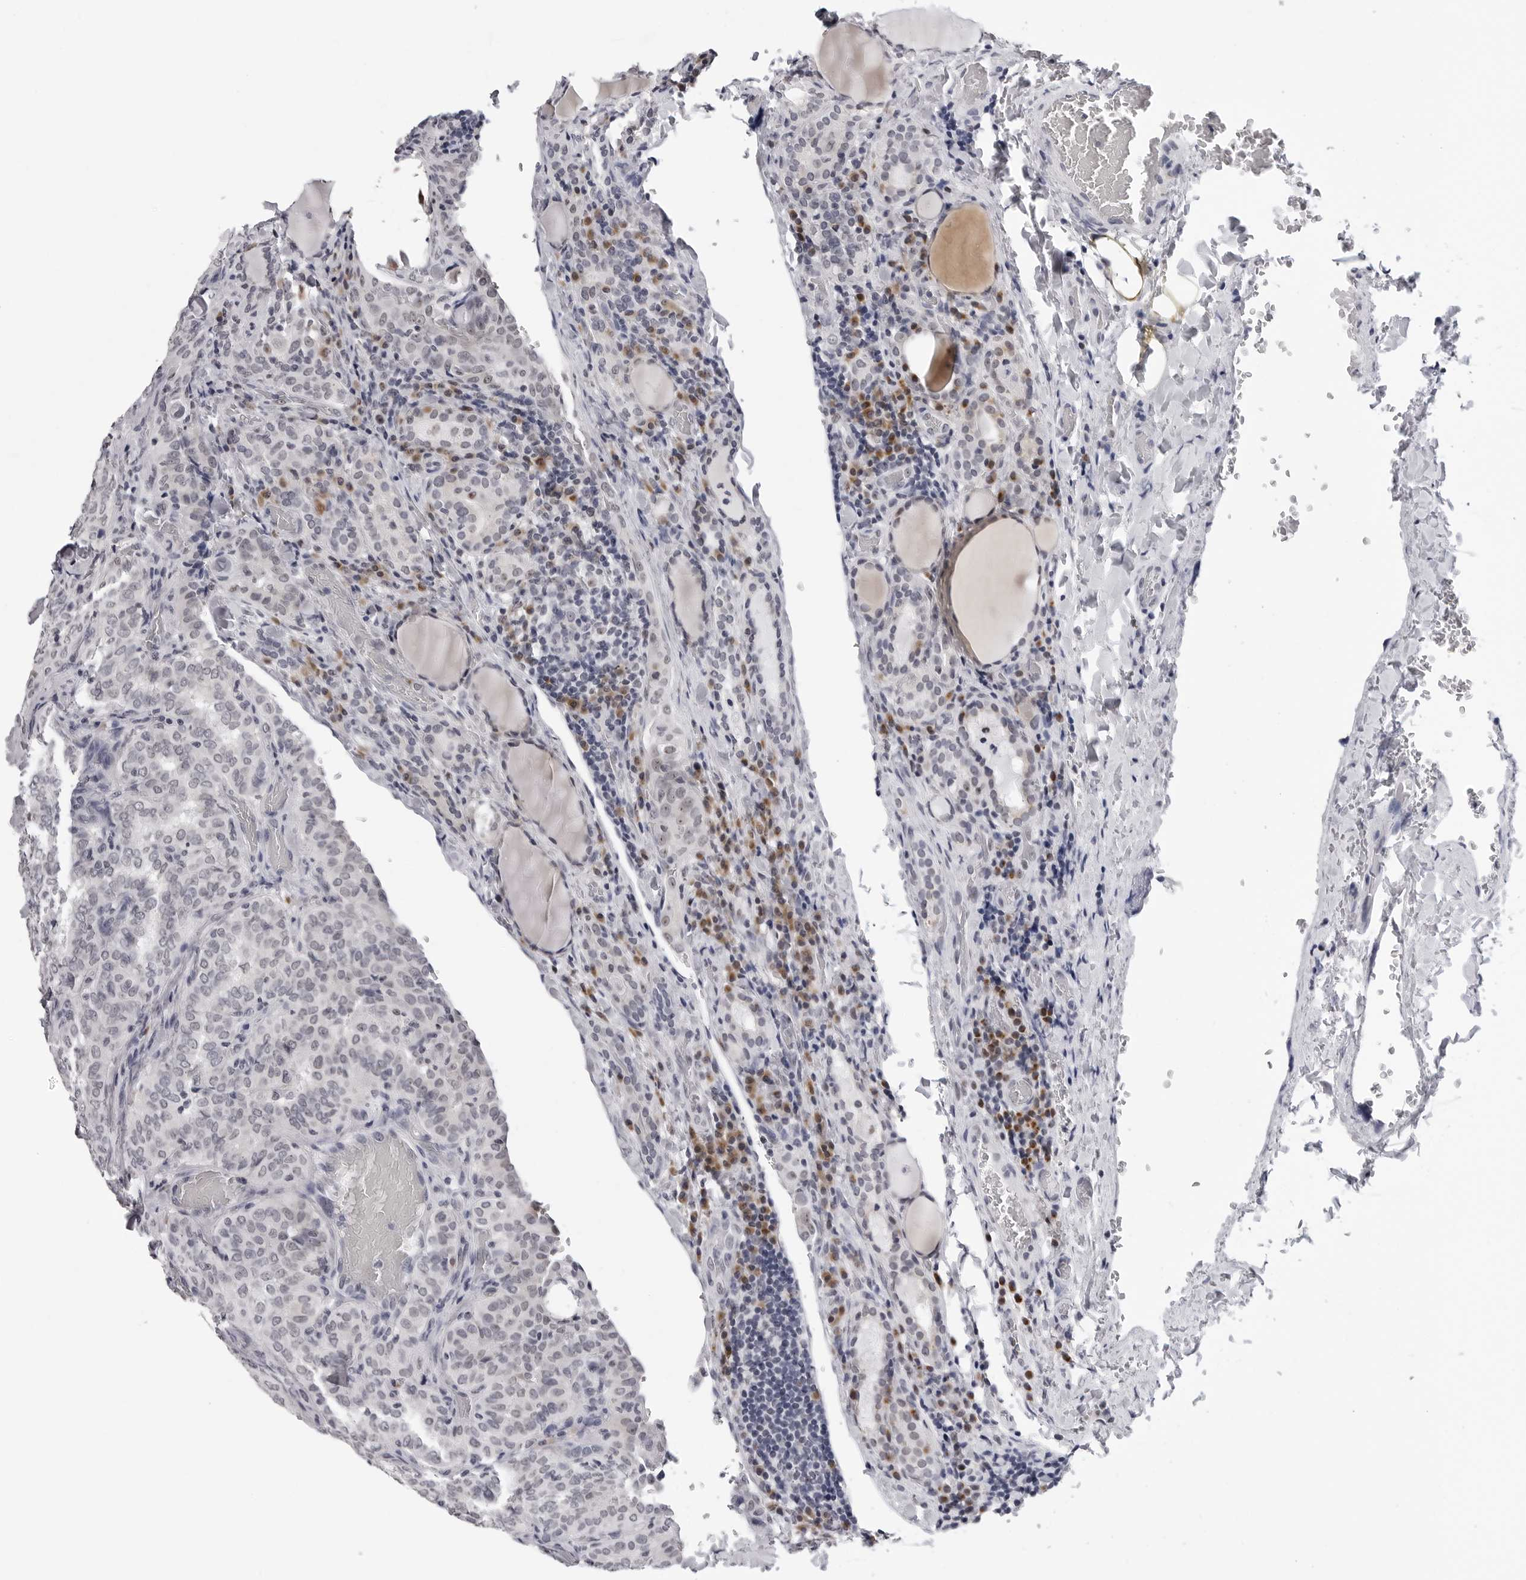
{"staining": {"intensity": "negative", "quantity": "none", "location": "none"}, "tissue": "thyroid cancer", "cell_type": "Tumor cells", "image_type": "cancer", "snomed": [{"axis": "morphology", "description": "Normal tissue, NOS"}, {"axis": "morphology", "description": "Papillary adenocarcinoma, NOS"}, {"axis": "topography", "description": "Thyroid gland"}], "caption": "Immunohistochemistry (IHC) histopathology image of human thyroid papillary adenocarcinoma stained for a protein (brown), which shows no expression in tumor cells. Nuclei are stained in blue.", "gene": "GNL2", "patient": {"sex": "female", "age": 30}}